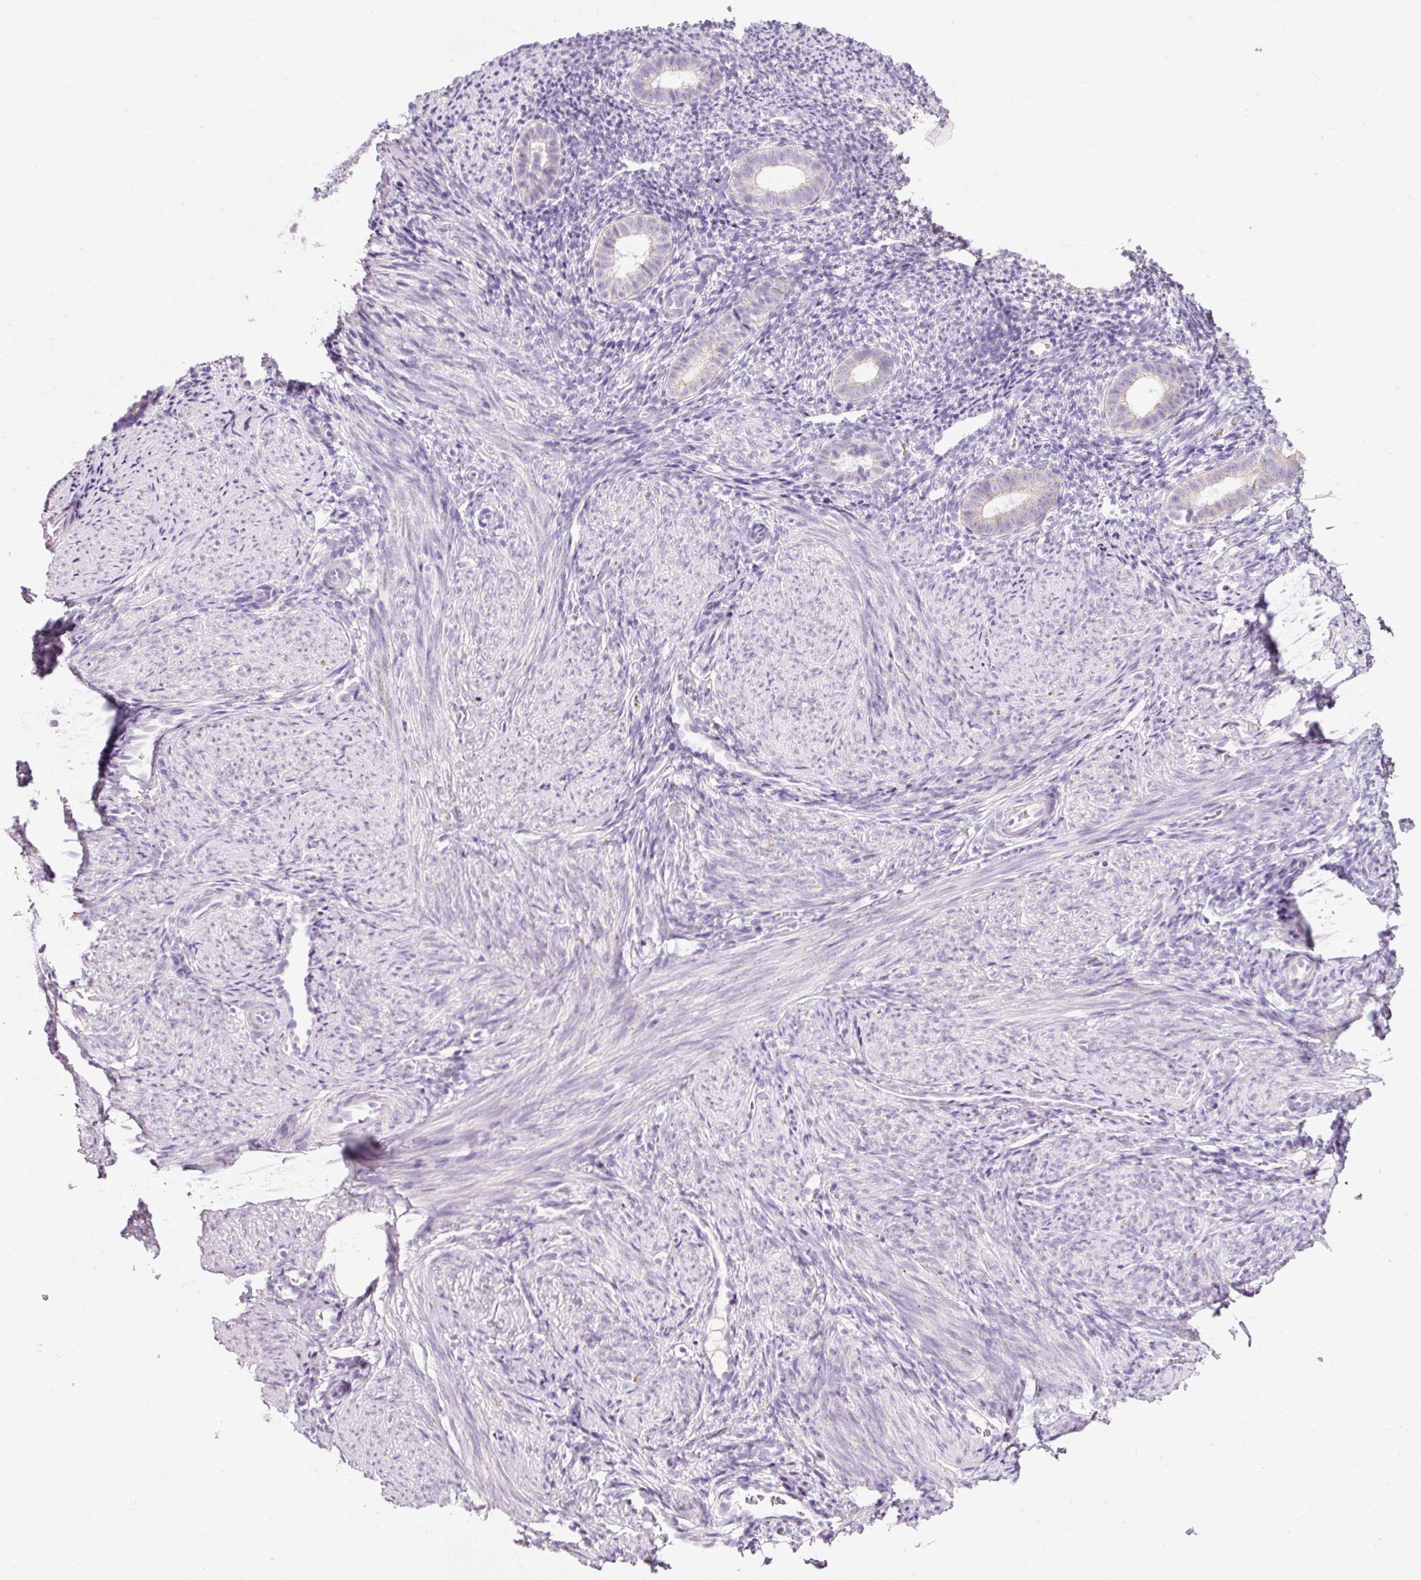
{"staining": {"intensity": "negative", "quantity": "none", "location": "none"}, "tissue": "endometrium", "cell_type": "Cells in endometrial stroma", "image_type": "normal", "snomed": [{"axis": "morphology", "description": "Normal tissue, NOS"}, {"axis": "topography", "description": "Endometrium"}], "caption": "High magnification brightfield microscopy of benign endometrium stained with DAB (3,3'-diaminobenzidine) (brown) and counterstained with hematoxylin (blue): cells in endometrial stroma show no significant expression. The staining was performed using DAB (3,3'-diaminobenzidine) to visualize the protein expression in brown, while the nuclei were stained in blue with hematoxylin (Magnification: 20x).", "gene": "CARD16", "patient": {"sex": "female", "age": 39}}